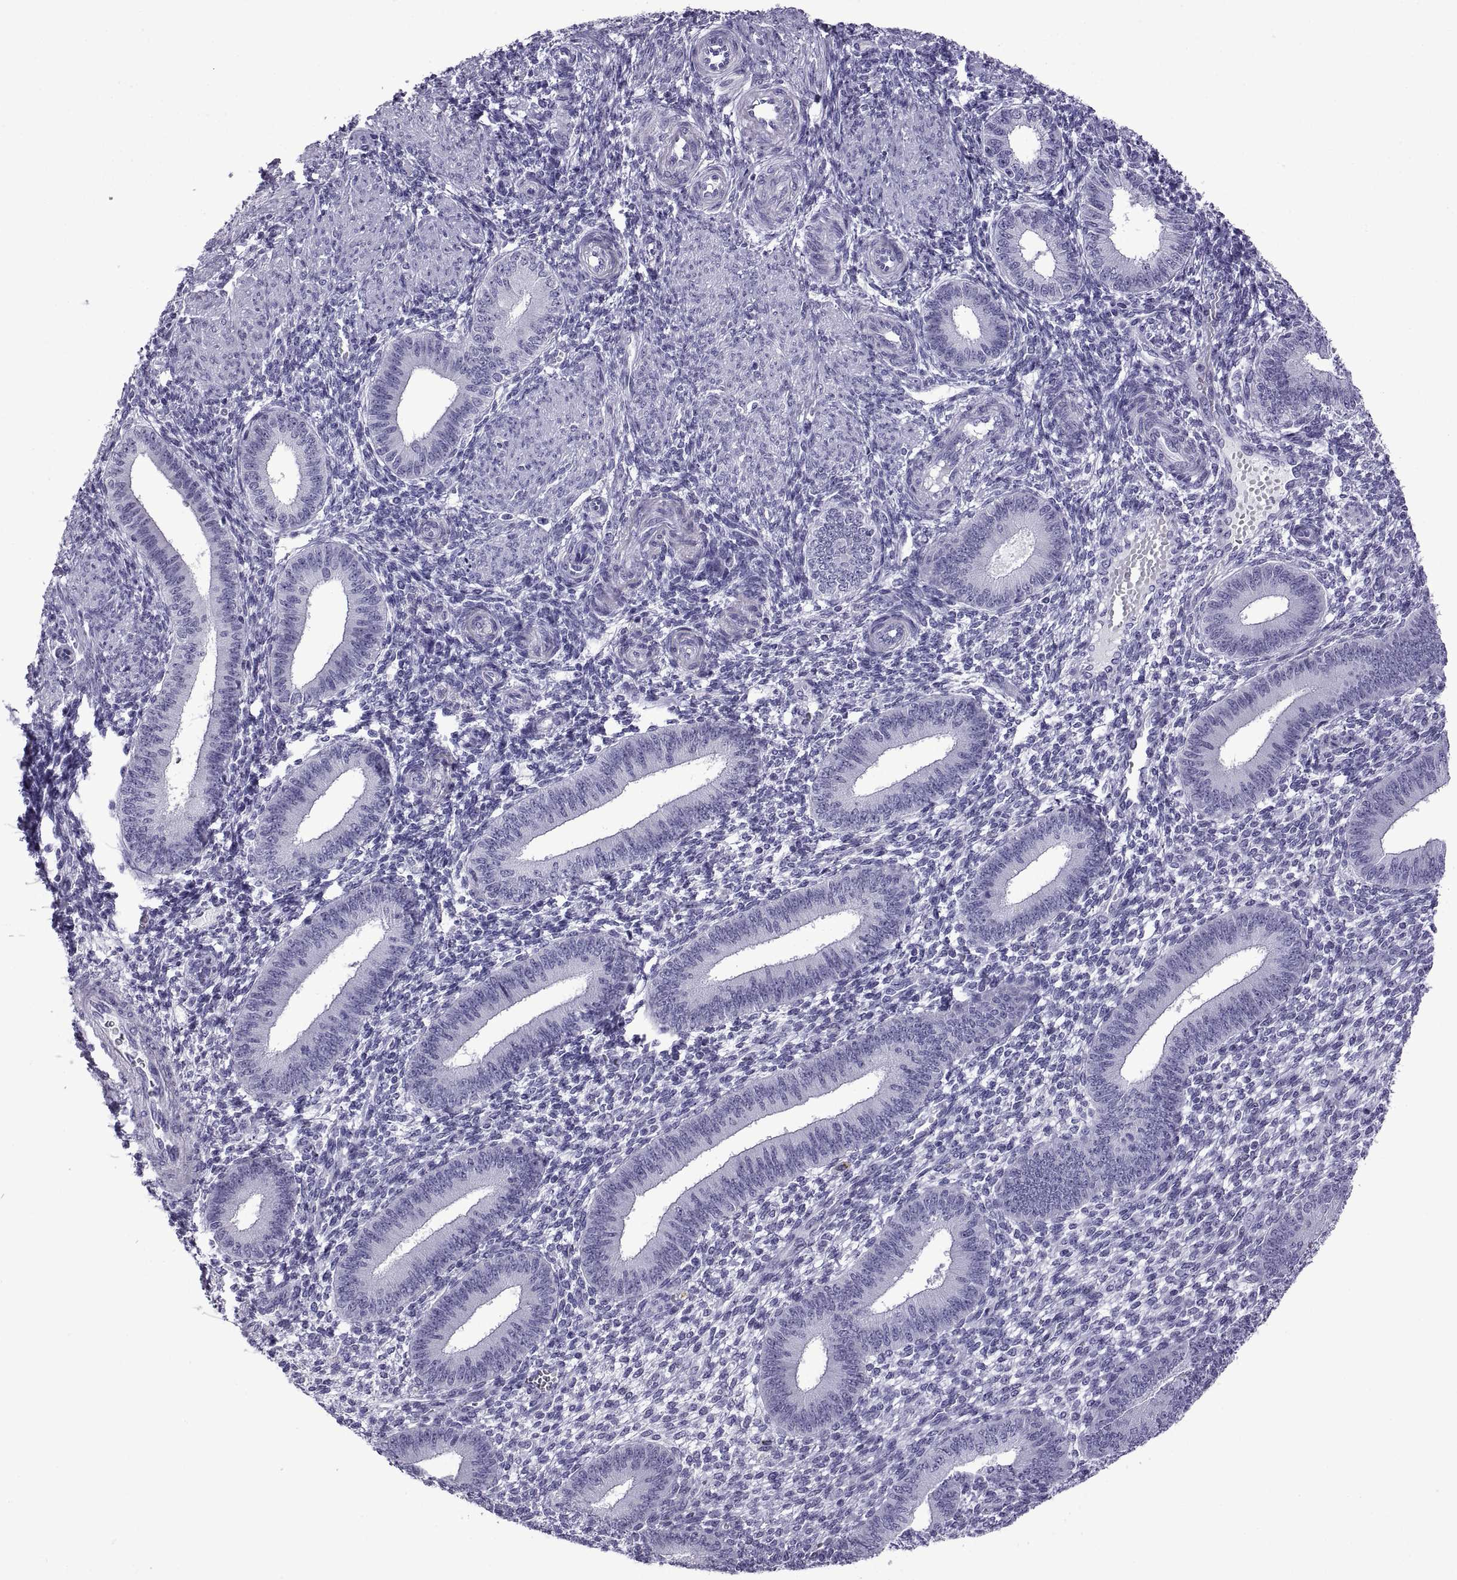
{"staining": {"intensity": "negative", "quantity": "none", "location": "none"}, "tissue": "endometrium", "cell_type": "Cells in endometrial stroma", "image_type": "normal", "snomed": [{"axis": "morphology", "description": "Normal tissue, NOS"}, {"axis": "topography", "description": "Endometrium"}], "caption": "IHC of benign endometrium exhibits no expression in cells in endometrial stroma.", "gene": "C3orf22", "patient": {"sex": "female", "age": 39}}